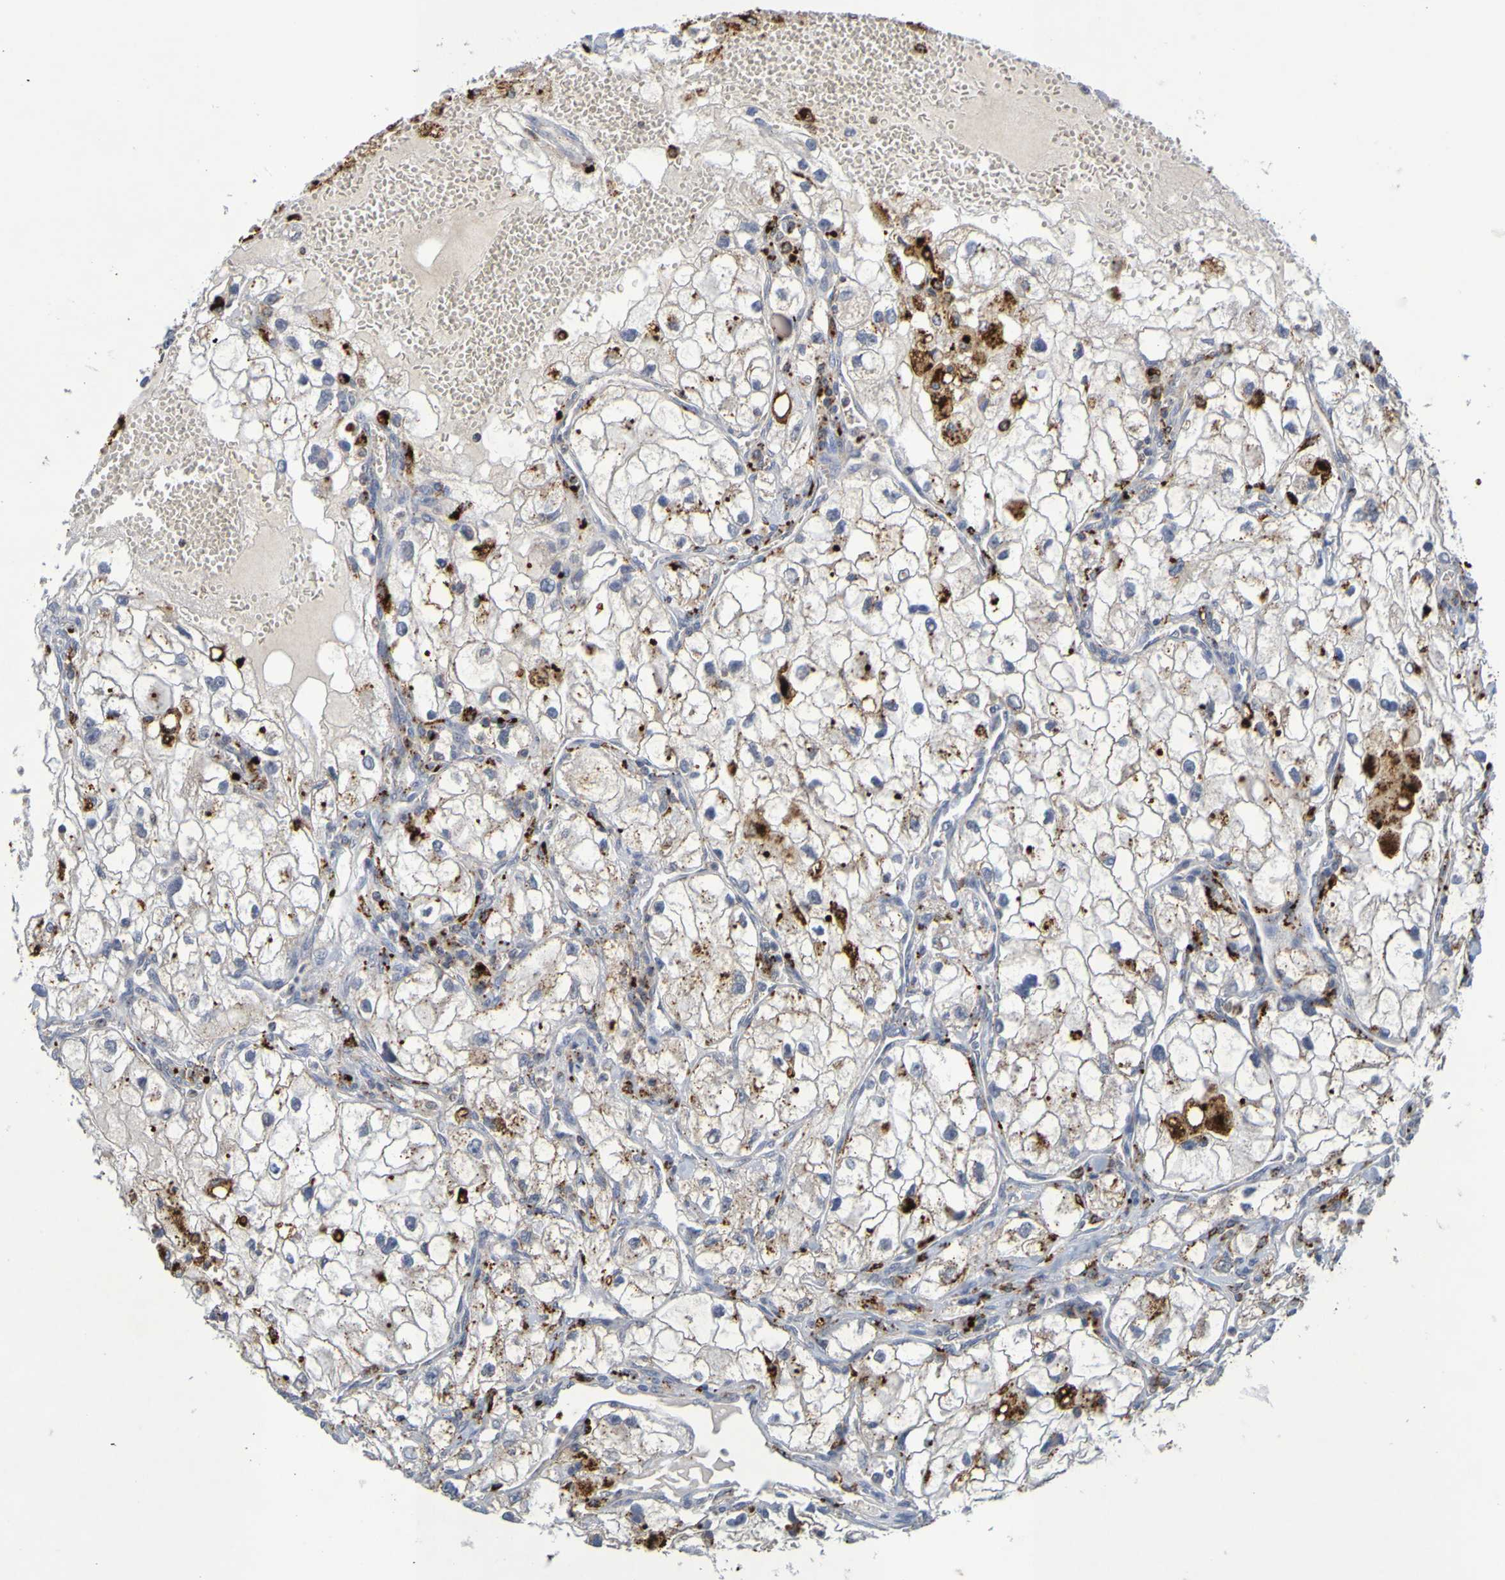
{"staining": {"intensity": "negative", "quantity": "none", "location": "none"}, "tissue": "renal cancer", "cell_type": "Tumor cells", "image_type": "cancer", "snomed": [{"axis": "morphology", "description": "Adenocarcinoma, NOS"}, {"axis": "topography", "description": "Kidney"}], "caption": "Renal adenocarcinoma was stained to show a protein in brown. There is no significant positivity in tumor cells.", "gene": "TPH1", "patient": {"sex": "female", "age": 70}}